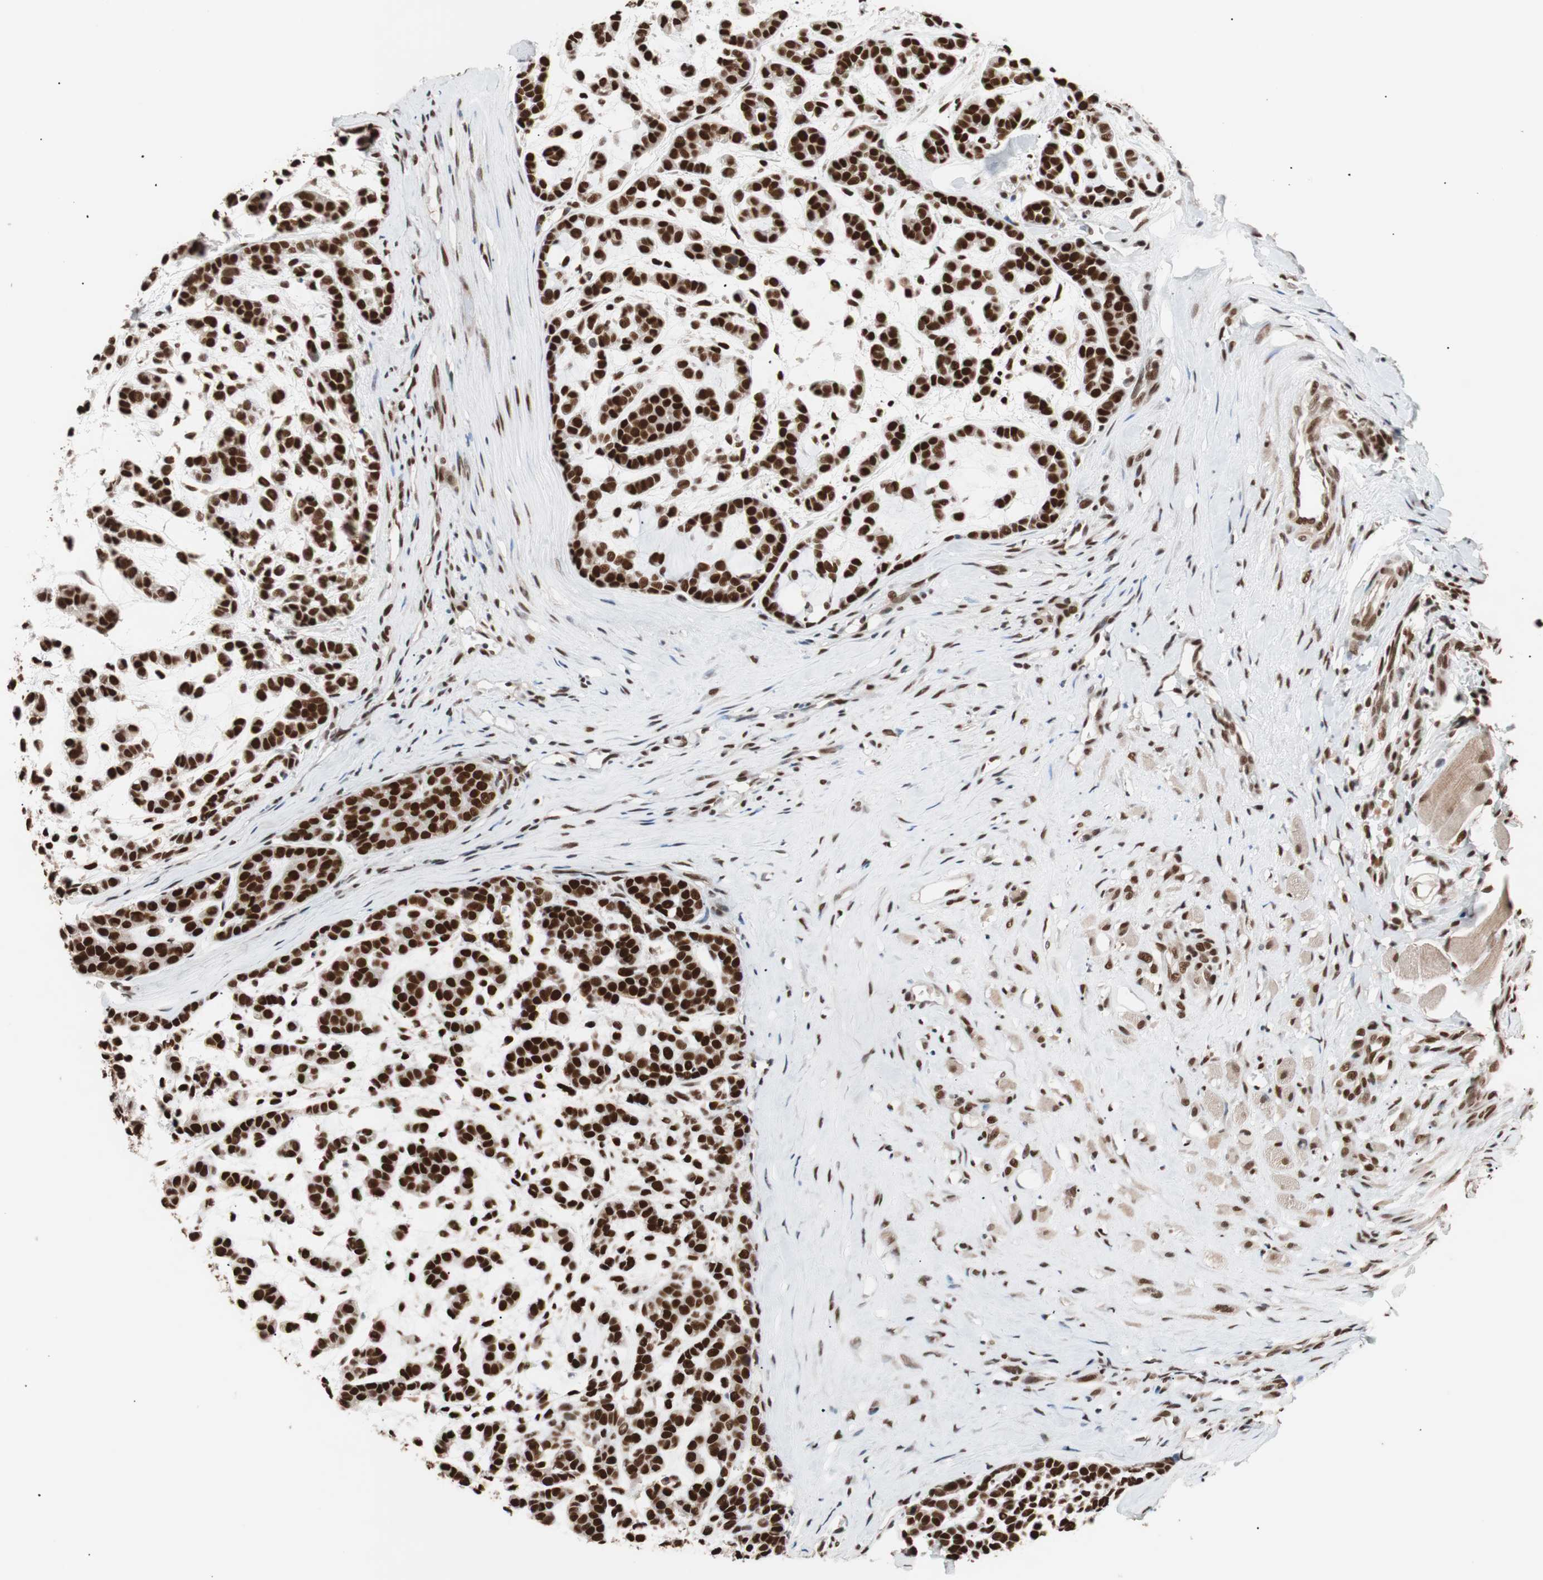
{"staining": {"intensity": "strong", "quantity": ">75%", "location": "nuclear"}, "tissue": "head and neck cancer", "cell_type": "Tumor cells", "image_type": "cancer", "snomed": [{"axis": "morphology", "description": "Adenocarcinoma, NOS"}, {"axis": "morphology", "description": "Adenoma, NOS"}, {"axis": "topography", "description": "Head-Neck"}], "caption": "Head and neck cancer stained with DAB (3,3'-diaminobenzidine) IHC demonstrates high levels of strong nuclear expression in about >75% of tumor cells. (Stains: DAB in brown, nuclei in blue, Microscopy: brightfield microscopy at high magnification).", "gene": "CHAMP1", "patient": {"sex": "female", "age": 55}}